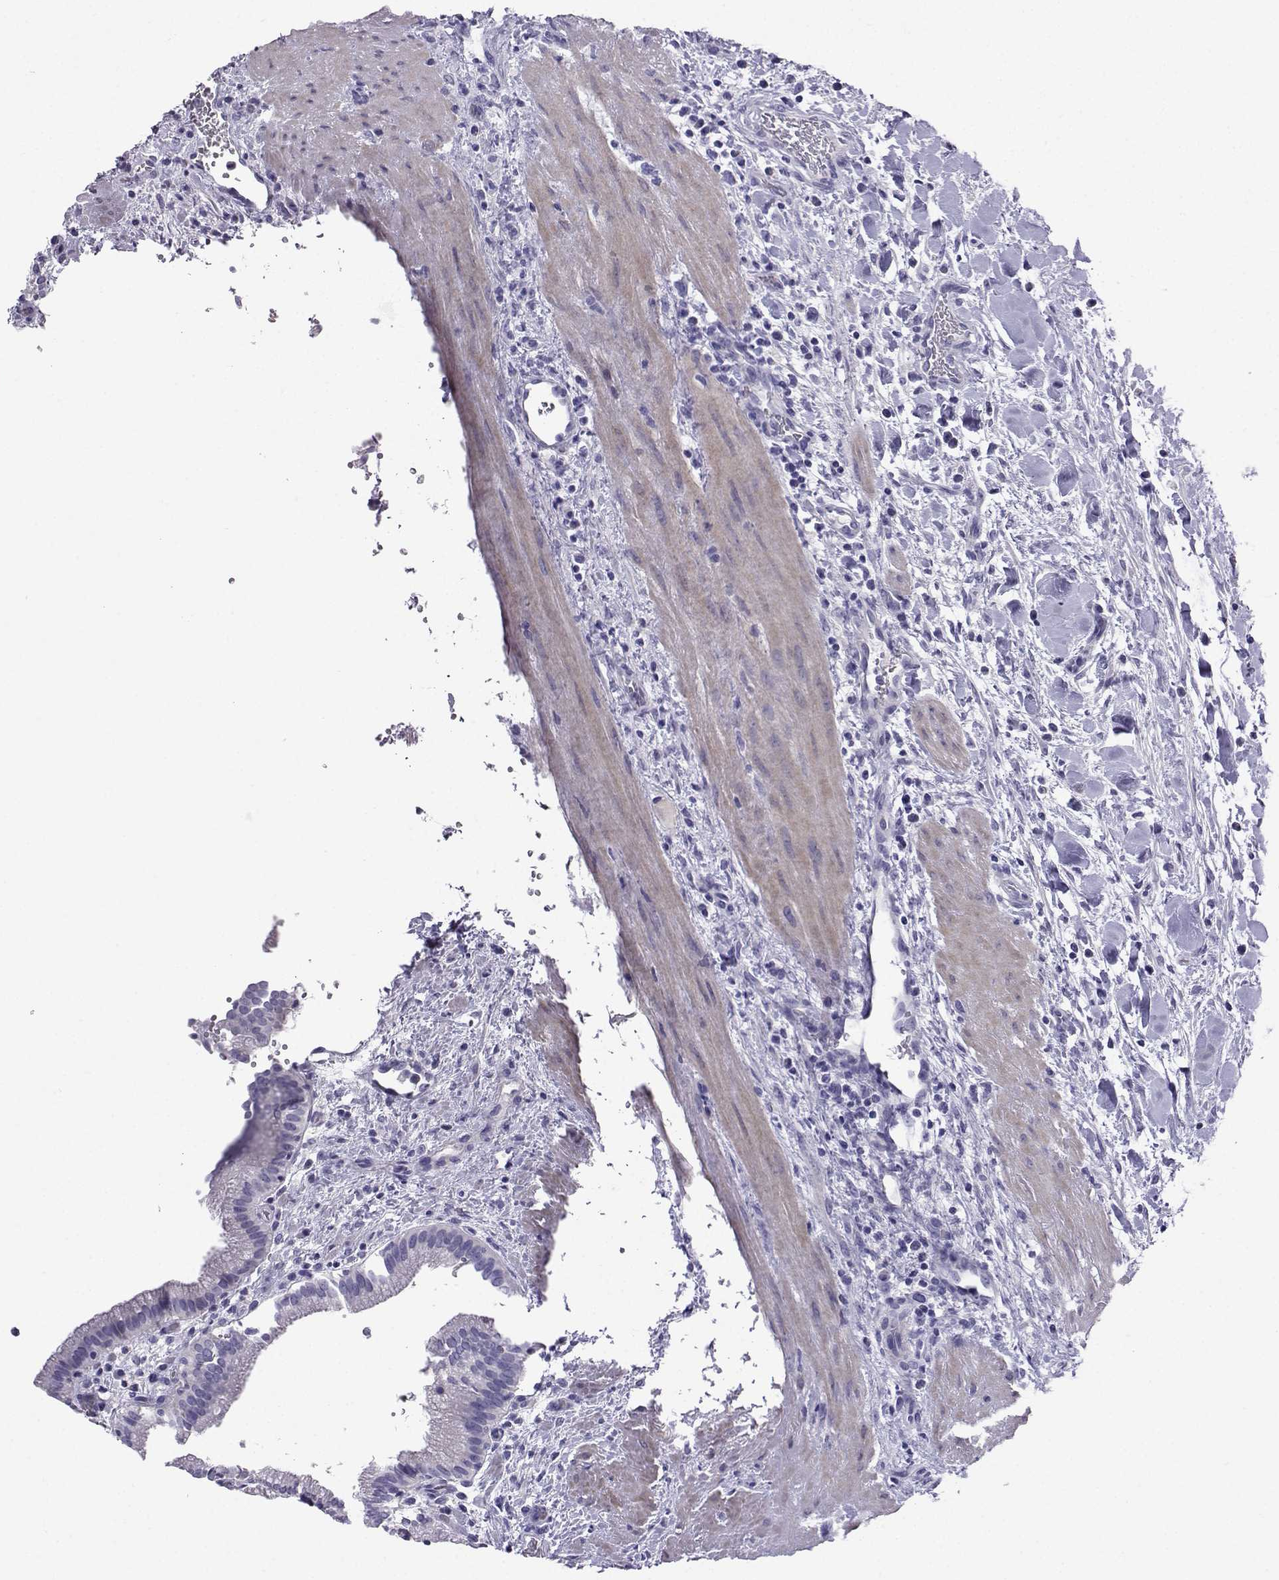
{"staining": {"intensity": "negative", "quantity": "none", "location": "none"}, "tissue": "gallbladder", "cell_type": "Glandular cells", "image_type": "normal", "snomed": [{"axis": "morphology", "description": "Normal tissue, NOS"}, {"axis": "topography", "description": "Gallbladder"}], "caption": "Immunohistochemistry (IHC) of normal gallbladder exhibits no staining in glandular cells.", "gene": "FBXO24", "patient": {"sex": "male", "age": 42}}